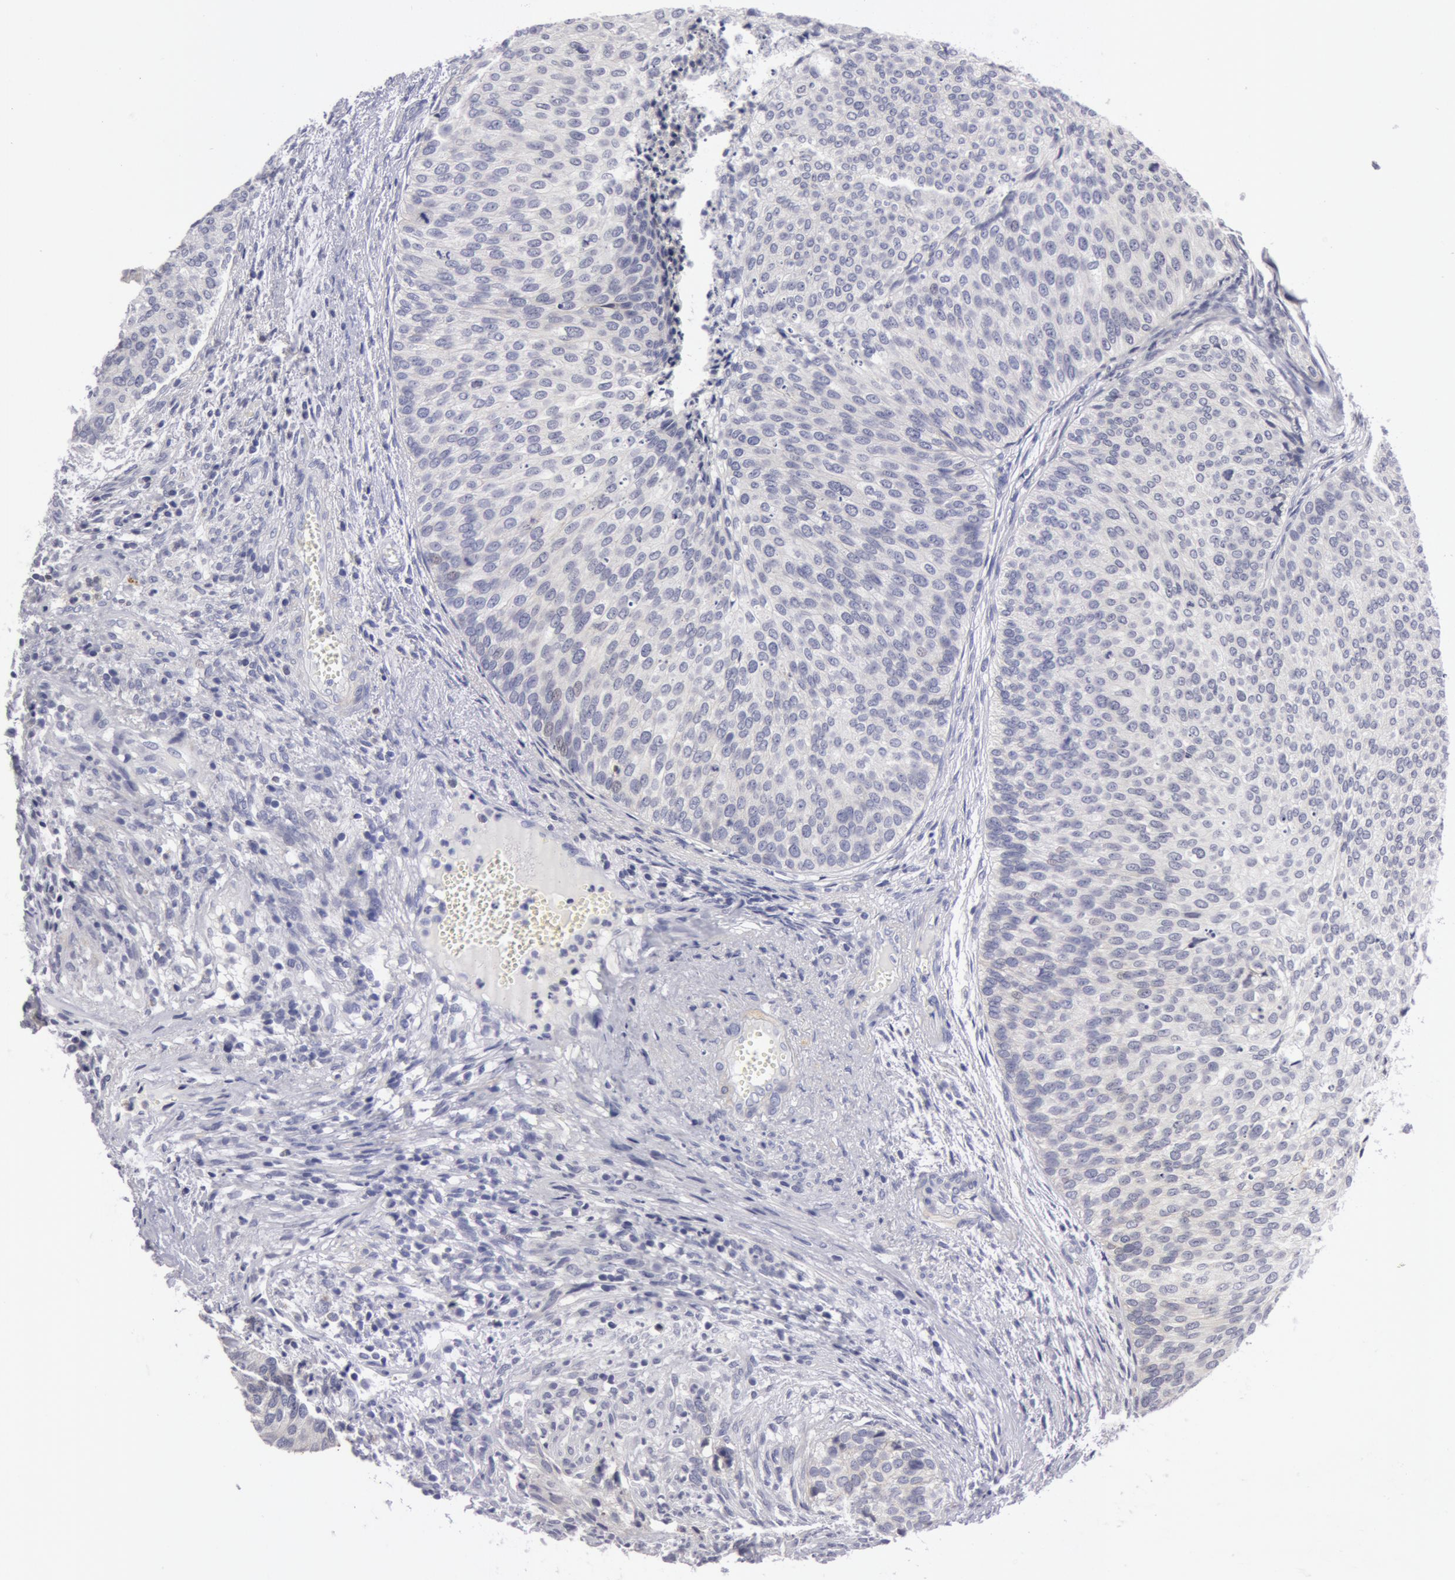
{"staining": {"intensity": "weak", "quantity": "25%-75%", "location": "cytoplasmic/membranous"}, "tissue": "urothelial cancer", "cell_type": "Tumor cells", "image_type": "cancer", "snomed": [{"axis": "morphology", "description": "Urothelial carcinoma, Low grade"}, {"axis": "topography", "description": "Urinary bladder"}], "caption": "Urothelial carcinoma (low-grade) stained for a protein (brown) demonstrates weak cytoplasmic/membranous positive expression in about 25%-75% of tumor cells.", "gene": "NLGN4X", "patient": {"sex": "male", "age": 84}}